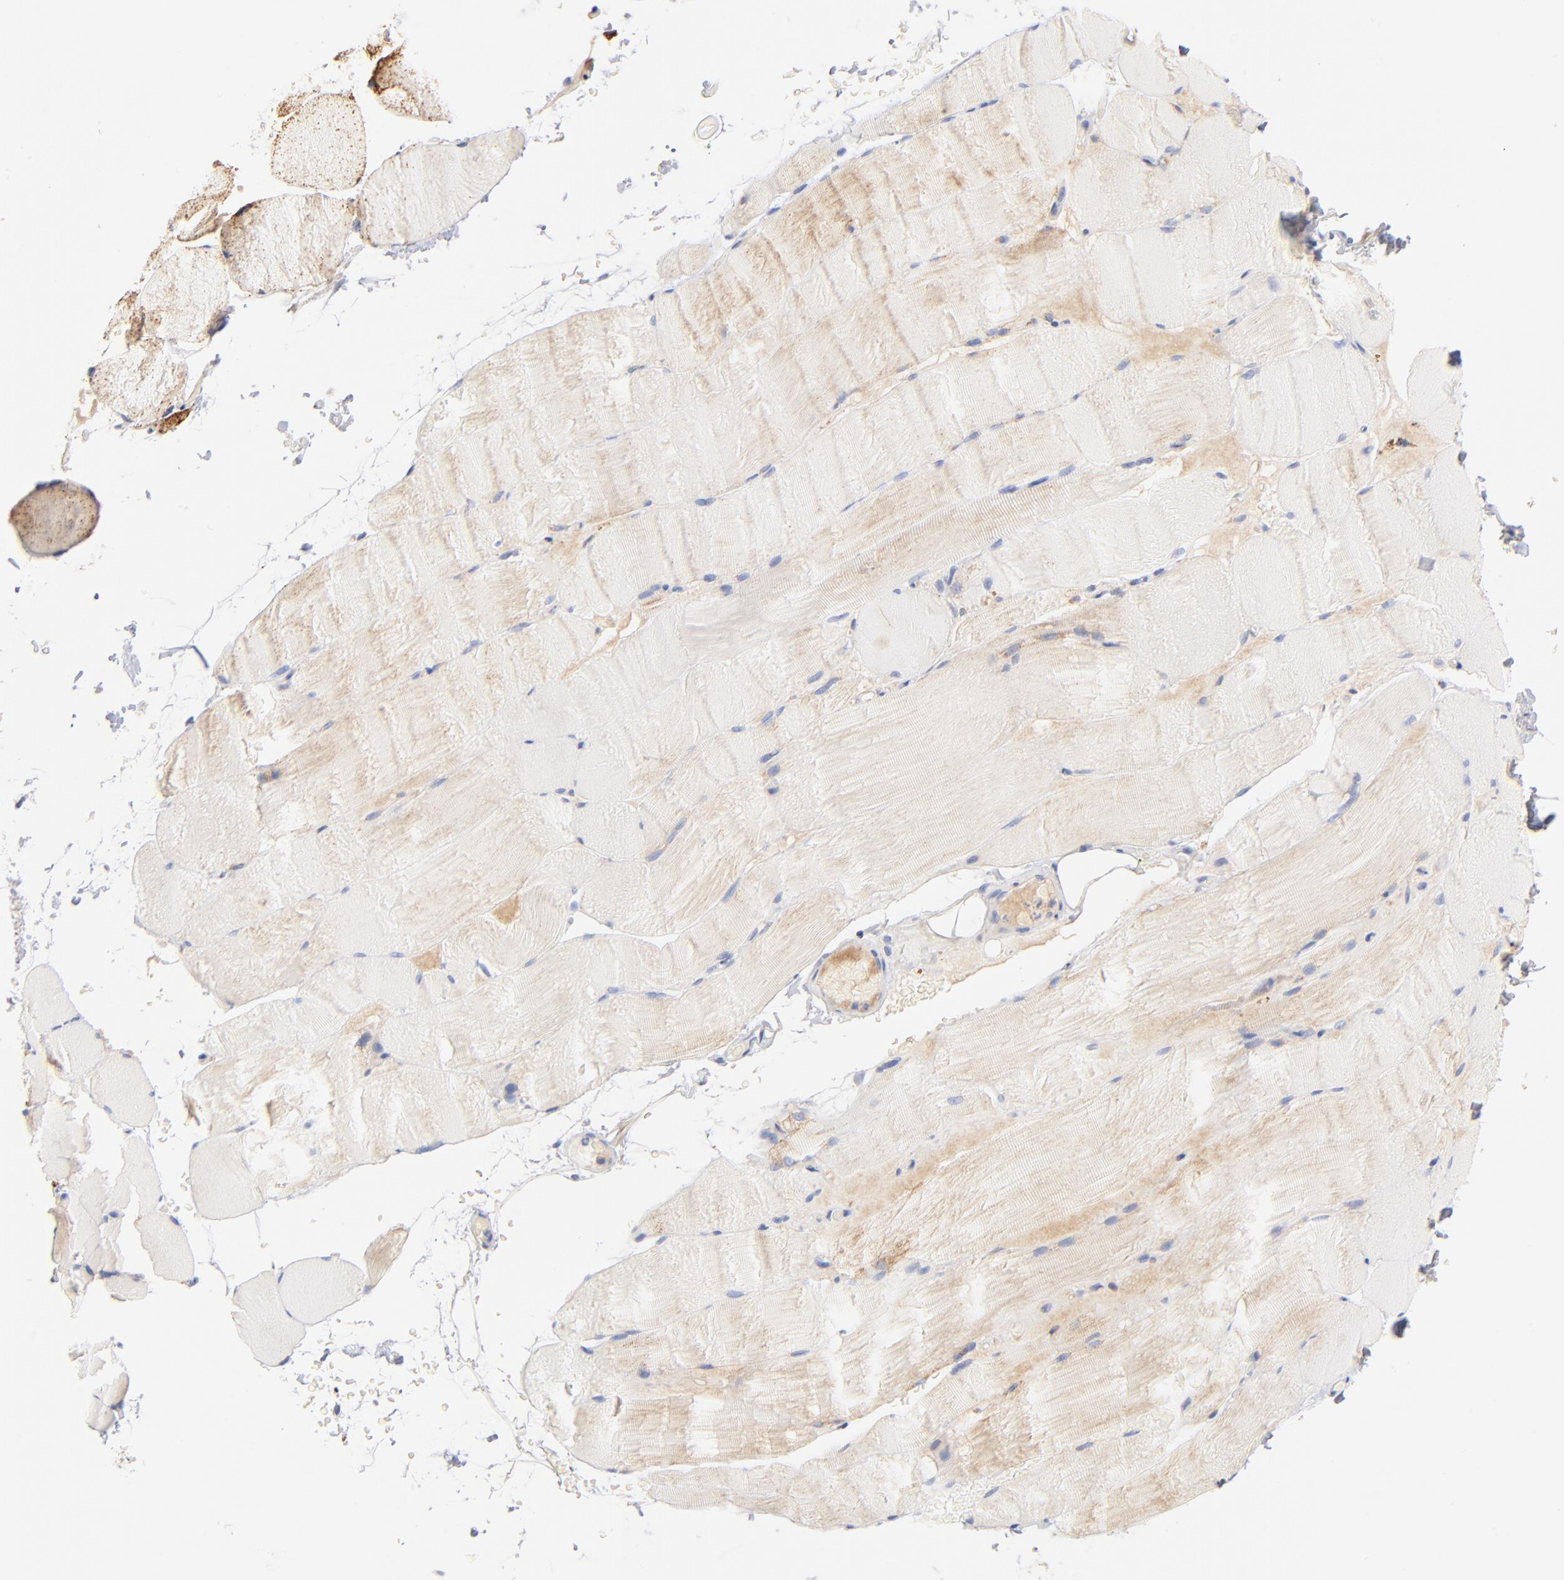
{"staining": {"intensity": "weak", "quantity": "25%-75%", "location": "cytoplasmic/membranous"}, "tissue": "skeletal muscle", "cell_type": "Myocytes", "image_type": "normal", "snomed": [{"axis": "morphology", "description": "Normal tissue, NOS"}, {"axis": "topography", "description": "Skeletal muscle"}], "caption": "Myocytes display low levels of weak cytoplasmic/membranous positivity in about 25%-75% of cells in normal skeletal muscle. The staining is performed using DAB brown chromogen to label protein expression. The nuclei are counter-stained blue using hematoxylin.", "gene": "DLAT", "patient": {"sex": "female", "age": 37}}